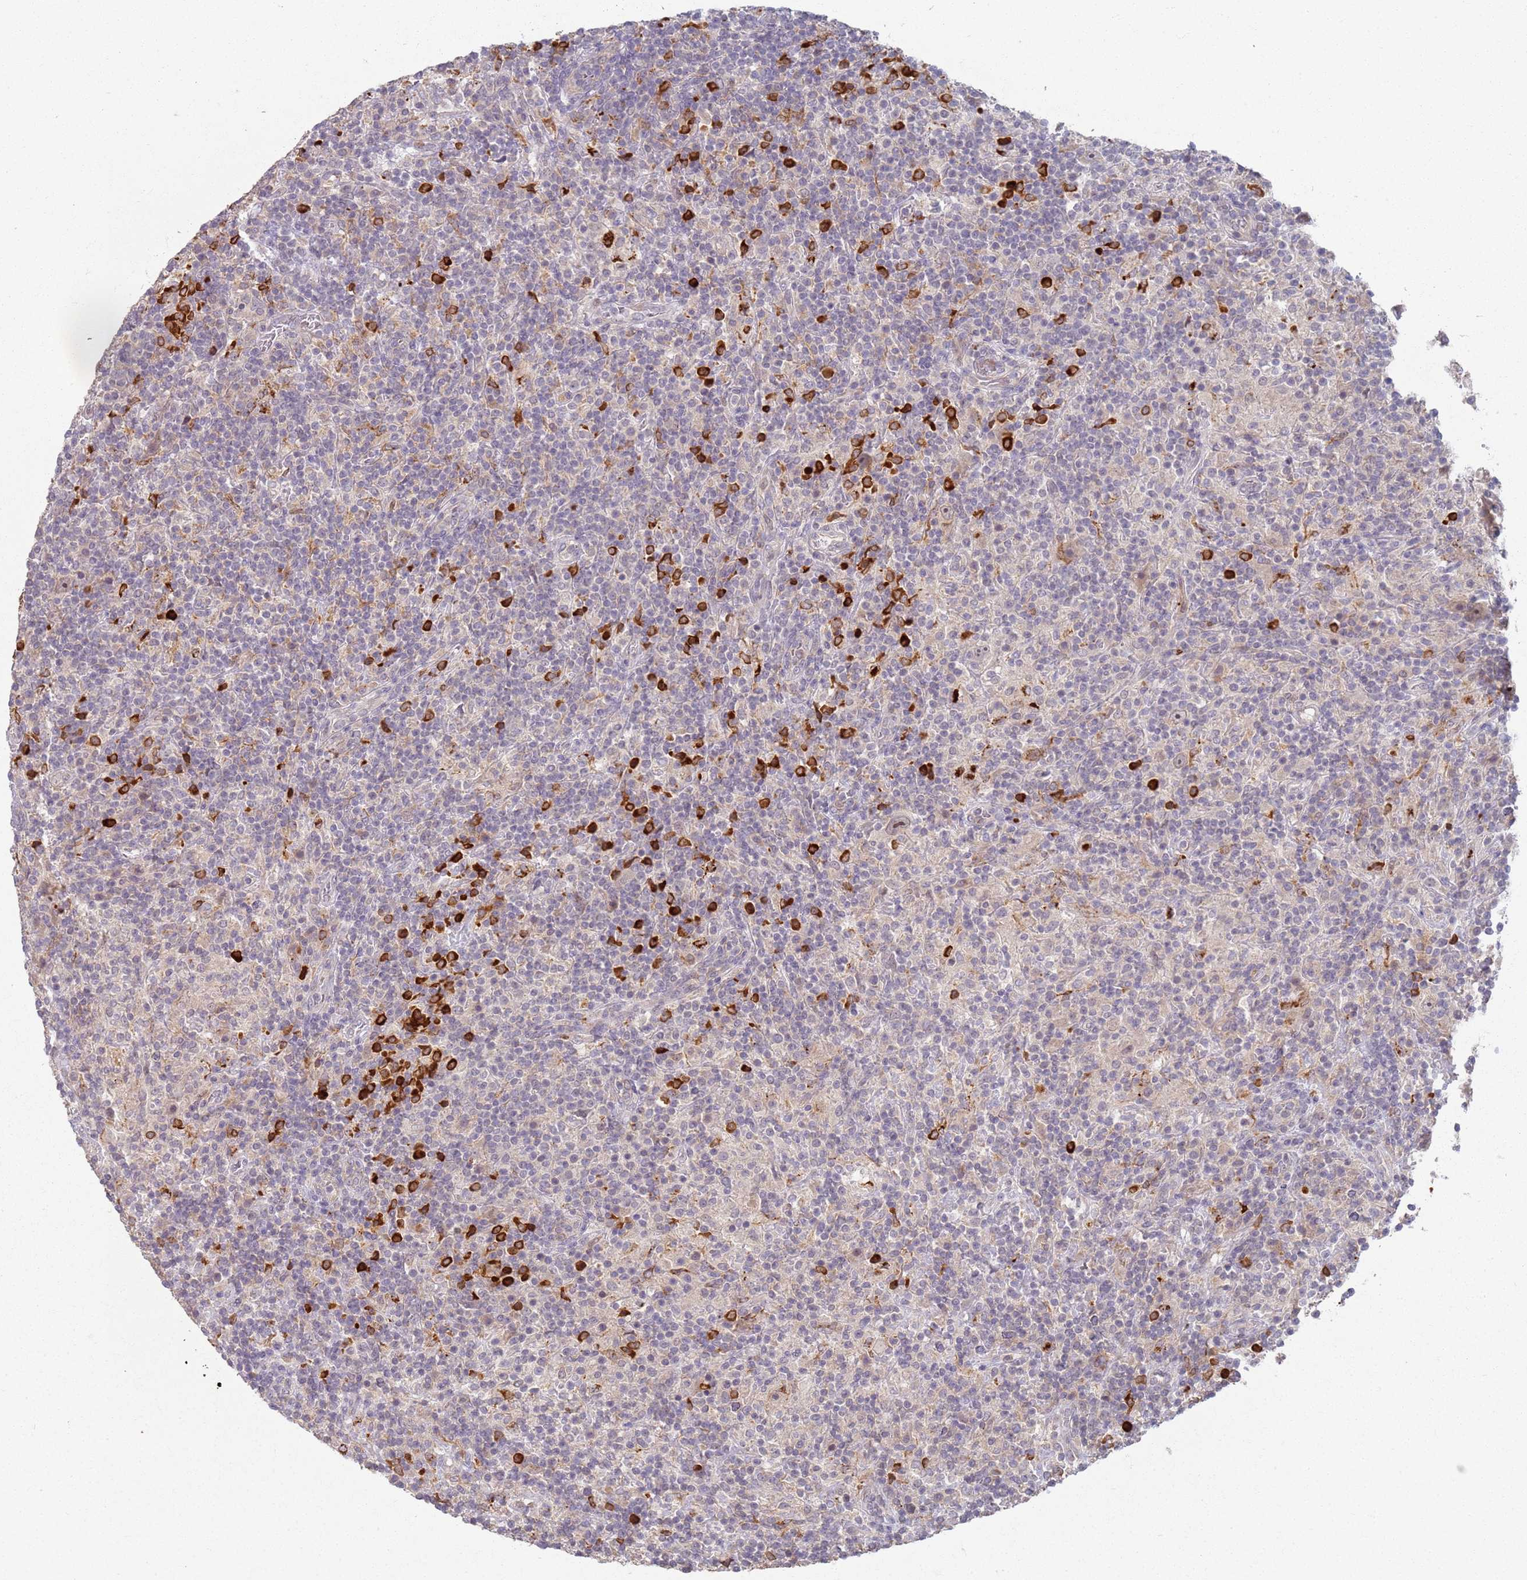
{"staining": {"intensity": "negative", "quantity": "none", "location": "none"}, "tissue": "lymphoma", "cell_type": "Tumor cells", "image_type": "cancer", "snomed": [{"axis": "morphology", "description": "Hodgkin's disease, NOS"}, {"axis": "topography", "description": "Lymph node"}], "caption": "DAB (3,3'-diaminobenzidine) immunohistochemical staining of Hodgkin's disease shows no significant staining in tumor cells. The staining was performed using DAB to visualize the protein expression in brown, while the nuclei were stained in blue with hematoxylin (Magnification: 20x).", "gene": "MPEG1", "patient": {"sex": "male", "age": 70}}